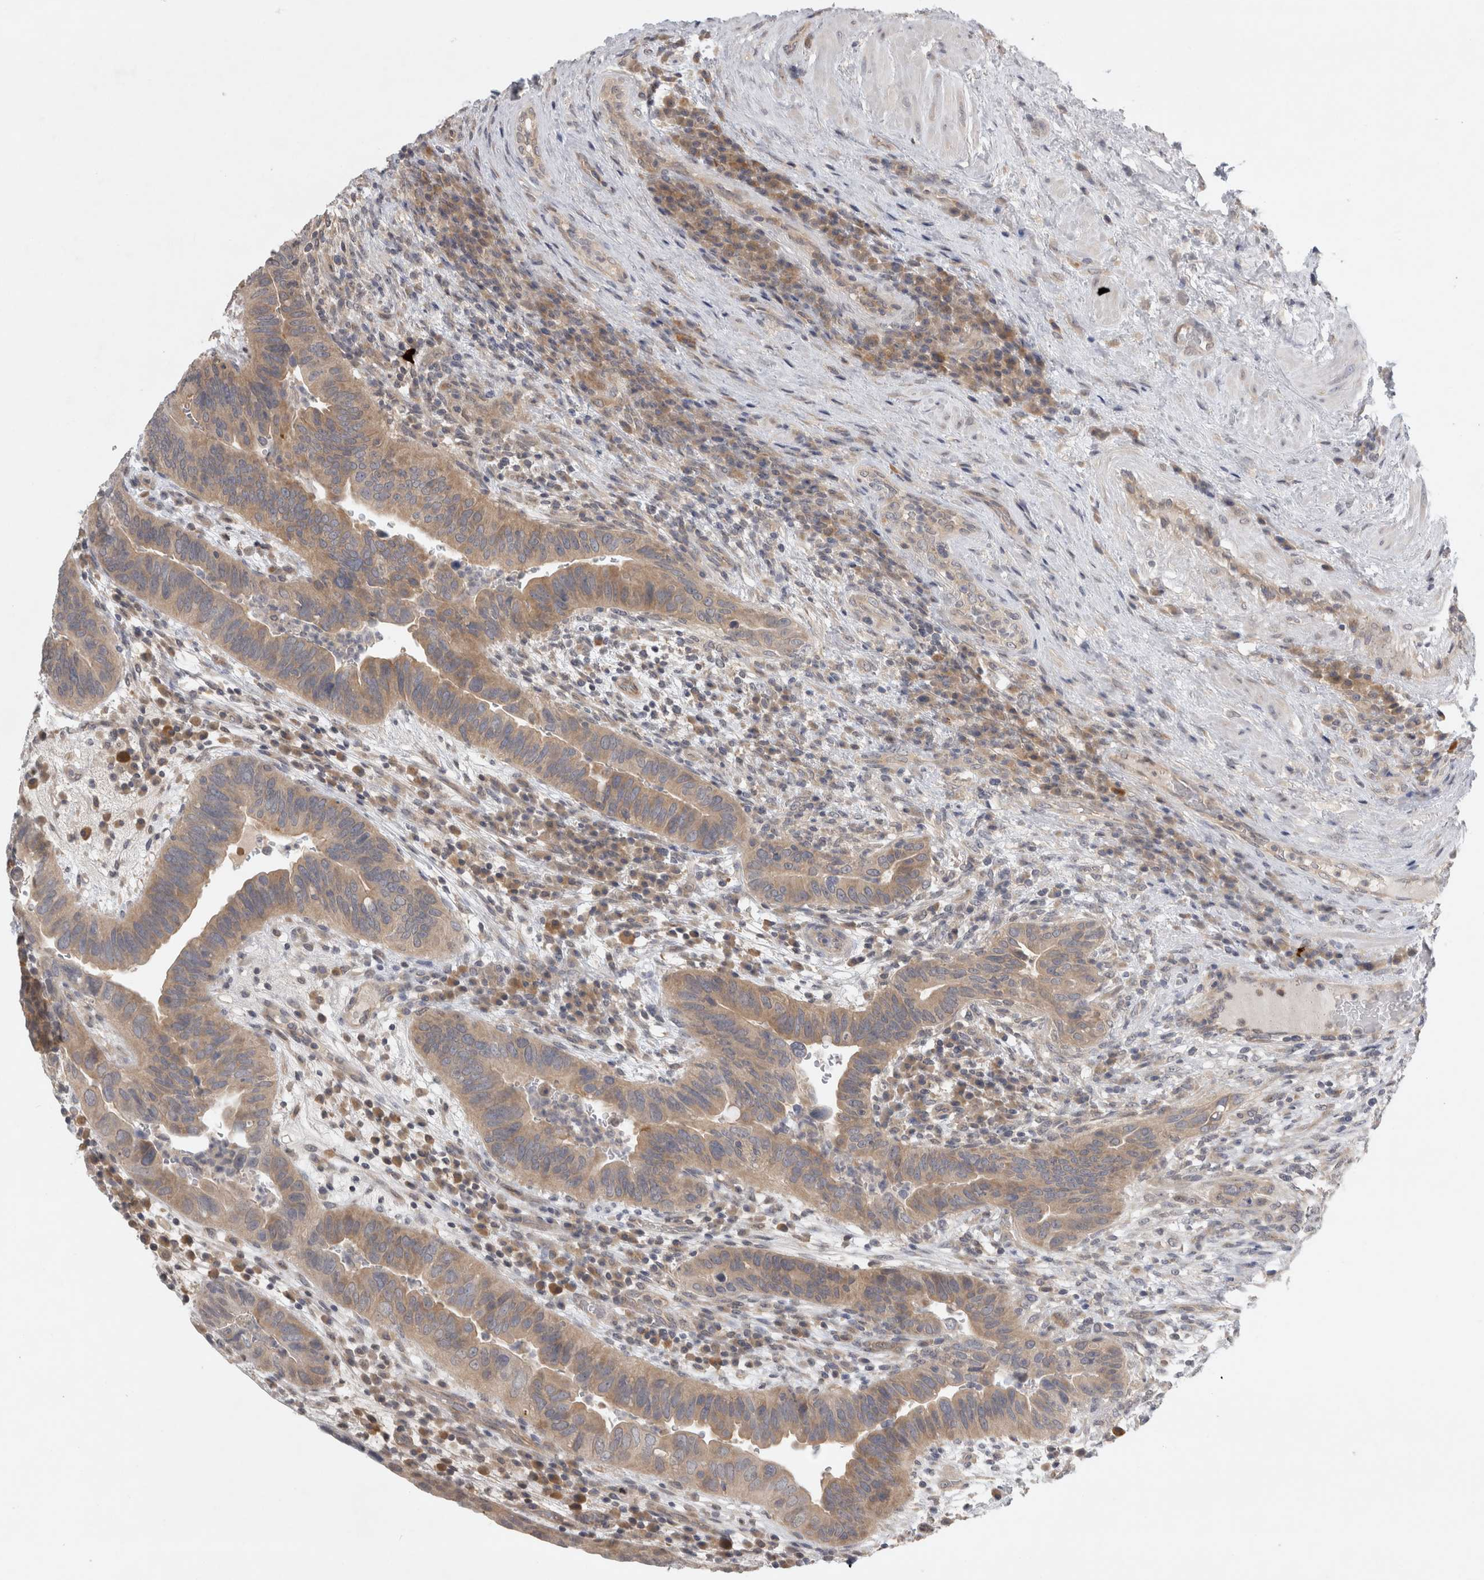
{"staining": {"intensity": "weak", "quantity": ">75%", "location": "cytoplasmic/membranous"}, "tissue": "urothelial cancer", "cell_type": "Tumor cells", "image_type": "cancer", "snomed": [{"axis": "morphology", "description": "Urothelial carcinoma, High grade"}, {"axis": "topography", "description": "Urinary bladder"}], "caption": "Protein expression analysis of urothelial cancer reveals weak cytoplasmic/membranous expression in about >75% of tumor cells. The staining was performed using DAB to visualize the protein expression in brown, while the nuclei were stained in blue with hematoxylin (Magnification: 20x).", "gene": "AASDHPPT", "patient": {"sex": "female", "age": 82}}